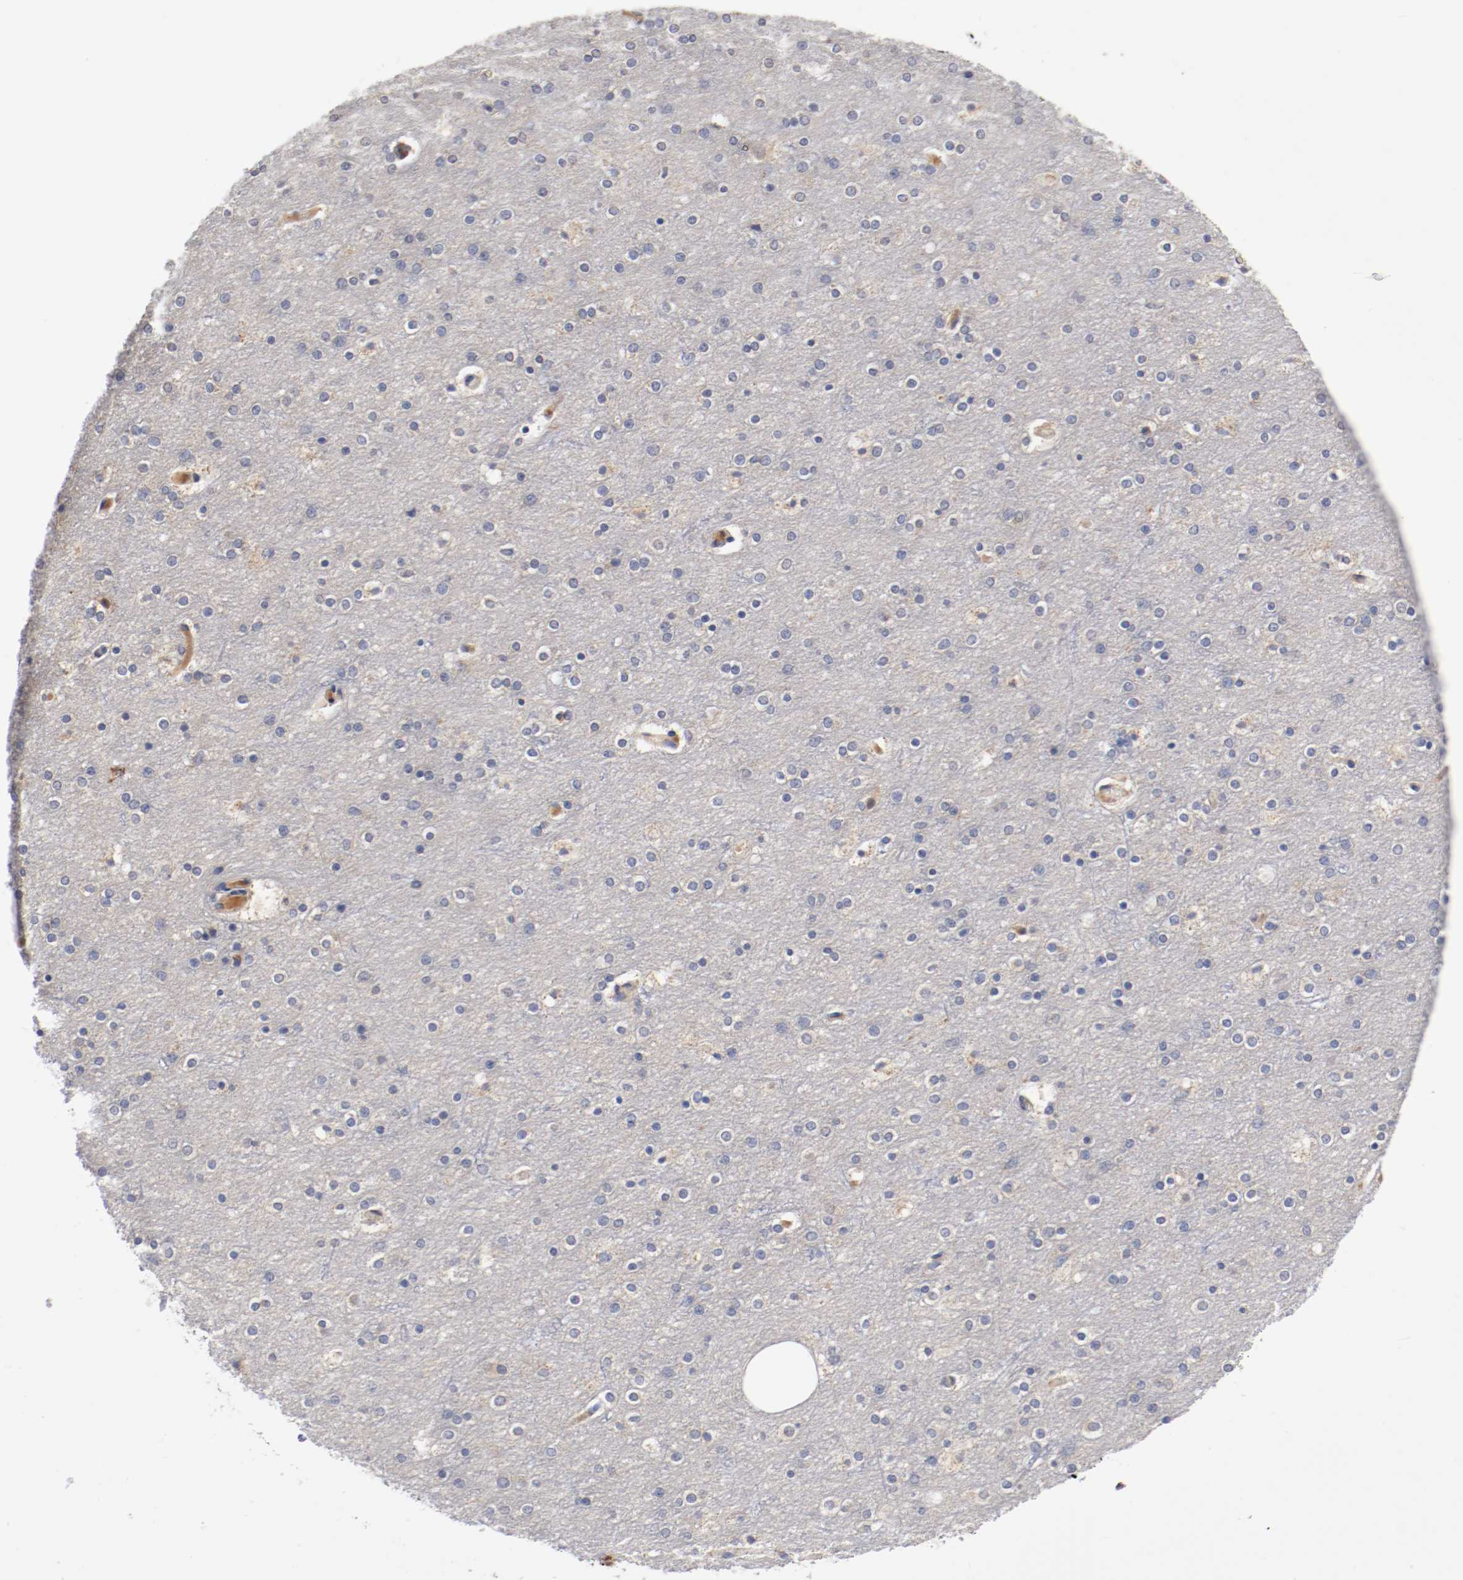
{"staining": {"intensity": "weak", "quantity": "25%-75%", "location": "cytoplasmic/membranous"}, "tissue": "cerebral cortex", "cell_type": "Endothelial cells", "image_type": "normal", "snomed": [{"axis": "morphology", "description": "Normal tissue, NOS"}, {"axis": "topography", "description": "Cerebral cortex"}], "caption": "Immunohistochemical staining of unremarkable human cerebral cortex displays low levels of weak cytoplasmic/membranous expression in approximately 25%-75% of endothelial cells.", "gene": "PCSK6", "patient": {"sex": "female", "age": 54}}